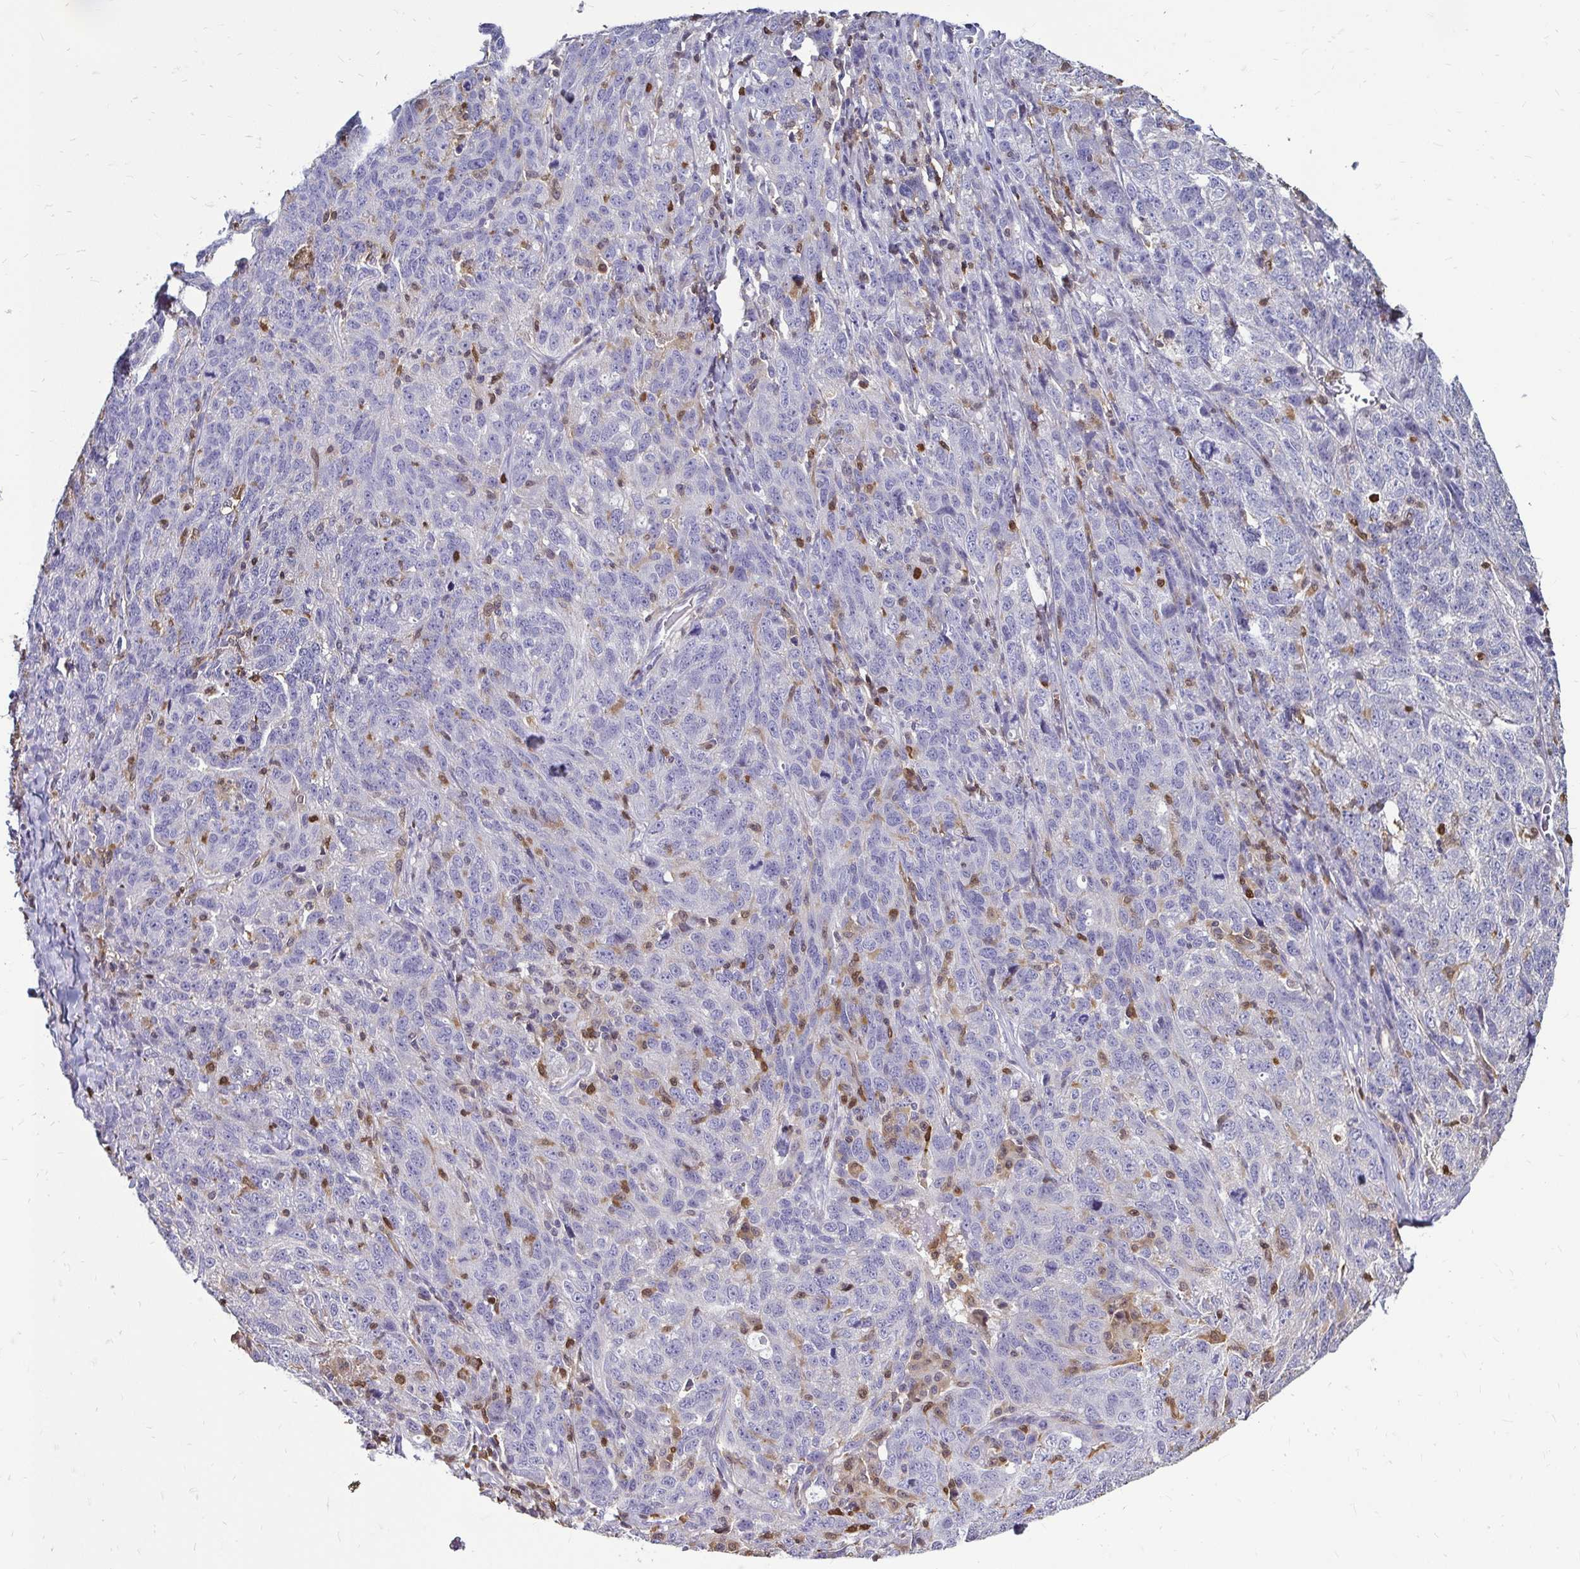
{"staining": {"intensity": "negative", "quantity": "none", "location": "none"}, "tissue": "ovarian cancer", "cell_type": "Tumor cells", "image_type": "cancer", "snomed": [{"axis": "morphology", "description": "Cystadenocarcinoma, serous, NOS"}, {"axis": "topography", "description": "Ovary"}], "caption": "This is an IHC histopathology image of serous cystadenocarcinoma (ovarian). There is no staining in tumor cells.", "gene": "ZFP1", "patient": {"sex": "female", "age": 71}}